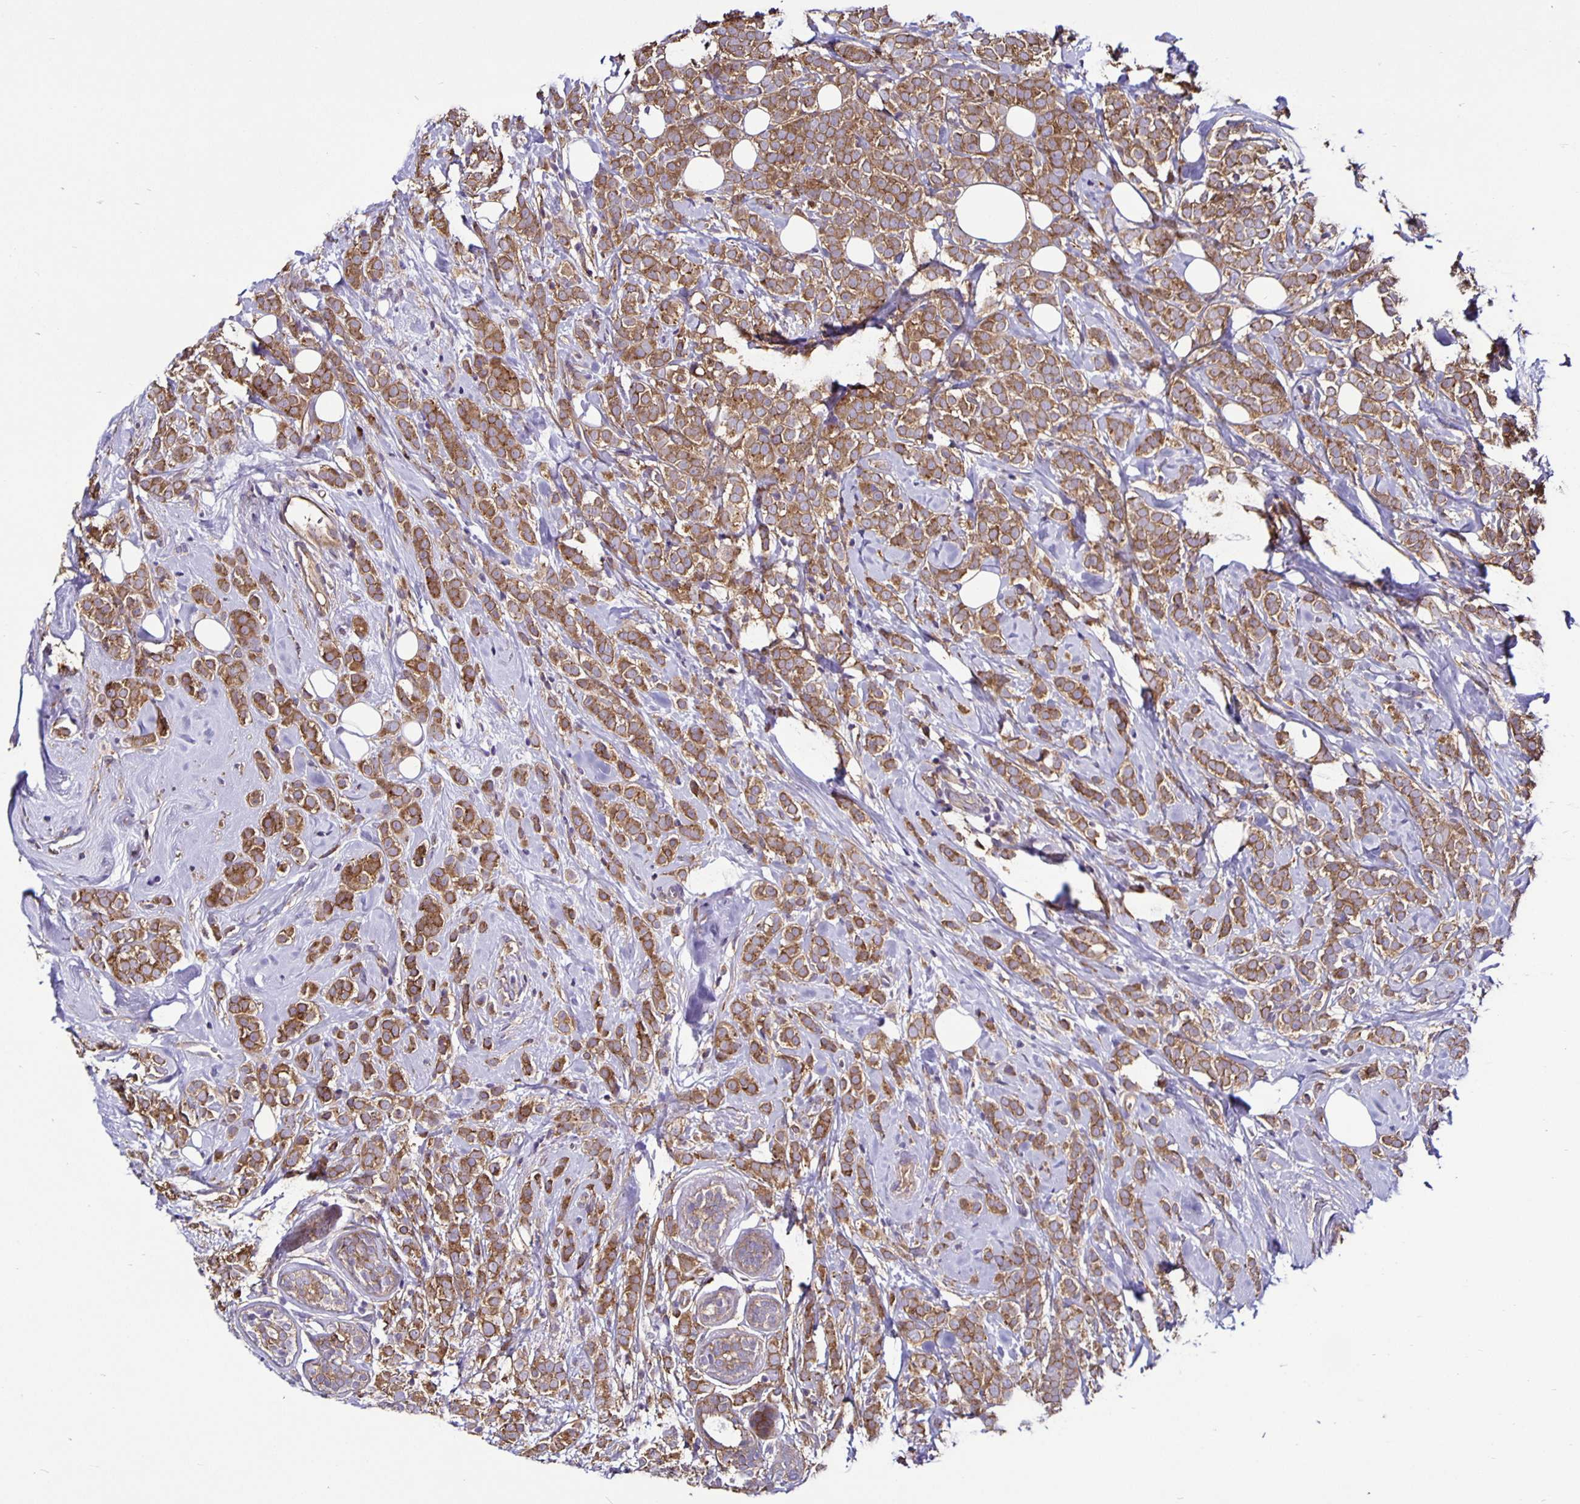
{"staining": {"intensity": "moderate", "quantity": ">75%", "location": "cytoplasmic/membranous"}, "tissue": "breast cancer", "cell_type": "Tumor cells", "image_type": "cancer", "snomed": [{"axis": "morphology", "description": "Lobular carcinoma"}, {"axis": "topography", "description": "Breast"}], "caption": "Immunohistochemical staining of human breast cancer (lobular carcinoma) displays medium levels of moderate cytoplasmic/membranous protein expression in approximately >75% of tumor cells. (Brightfield microscopy of DAB IHC at high magnification).", "gene": "SNX5", "patient": {"sex": "female", "age": 49}}